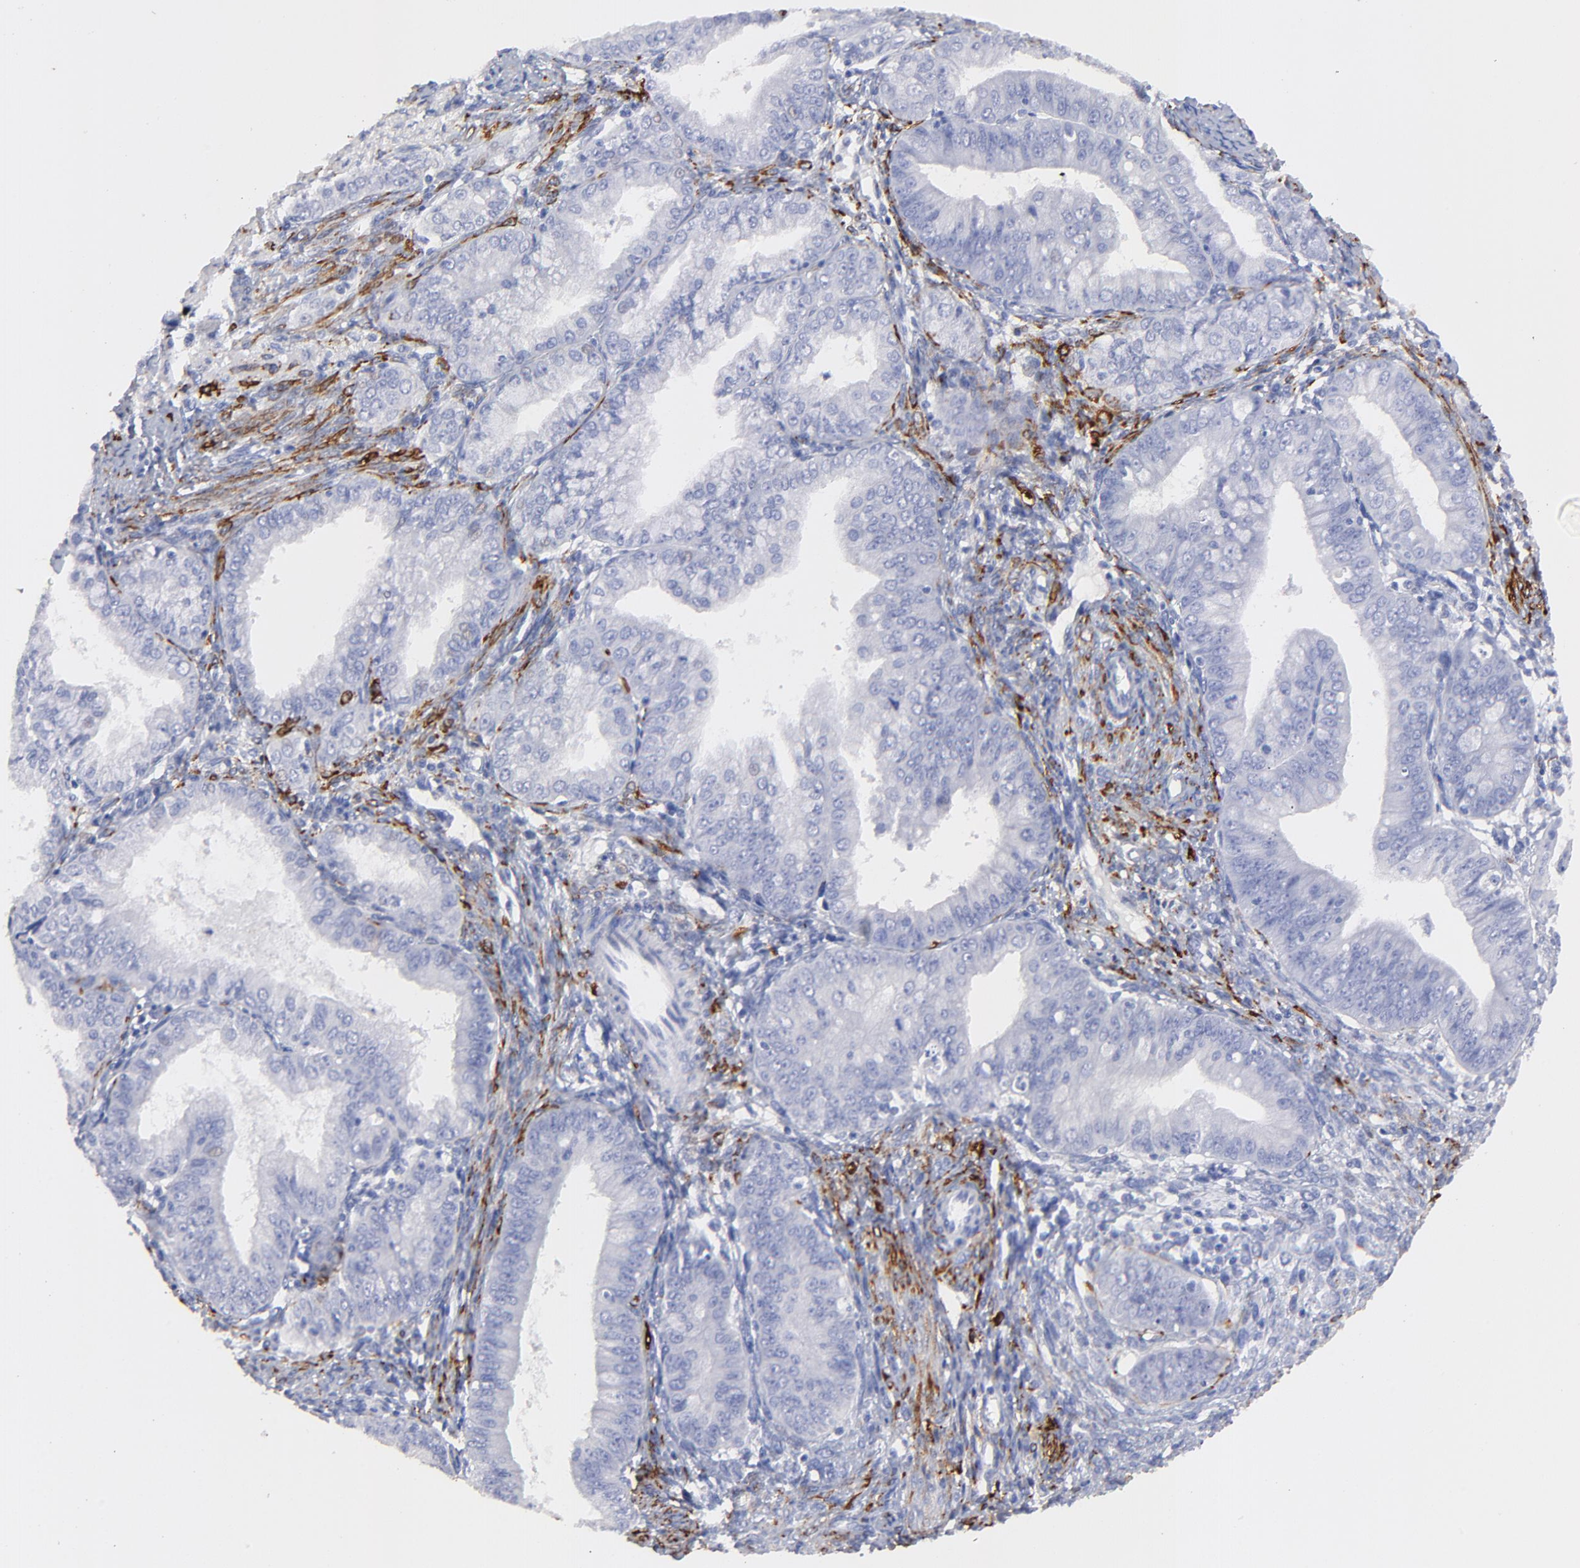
{"staining": {"intensity": "negative", "quantity": "none", "location": "none"}, "tissue": "endometrial cancer", "cell_type": "Tumor cells", "image_type": "cancer", "snomed": [{"axis": "morphology", "description": "Adenocarcinoma, NOS"}, {"axis": "topography", "description": "Endometrium"}], "caption": "Immunohistochemistry (IHC) micrograph of neoplastic tissue: adenocarcinoma (endometrial) stained with DAB (3,3'-diaminobenzidine) demonstrates no significant protein staining in tumor cells.", "gene": "HORMAD2", "patient": {"sex": "female", "age": 76}}